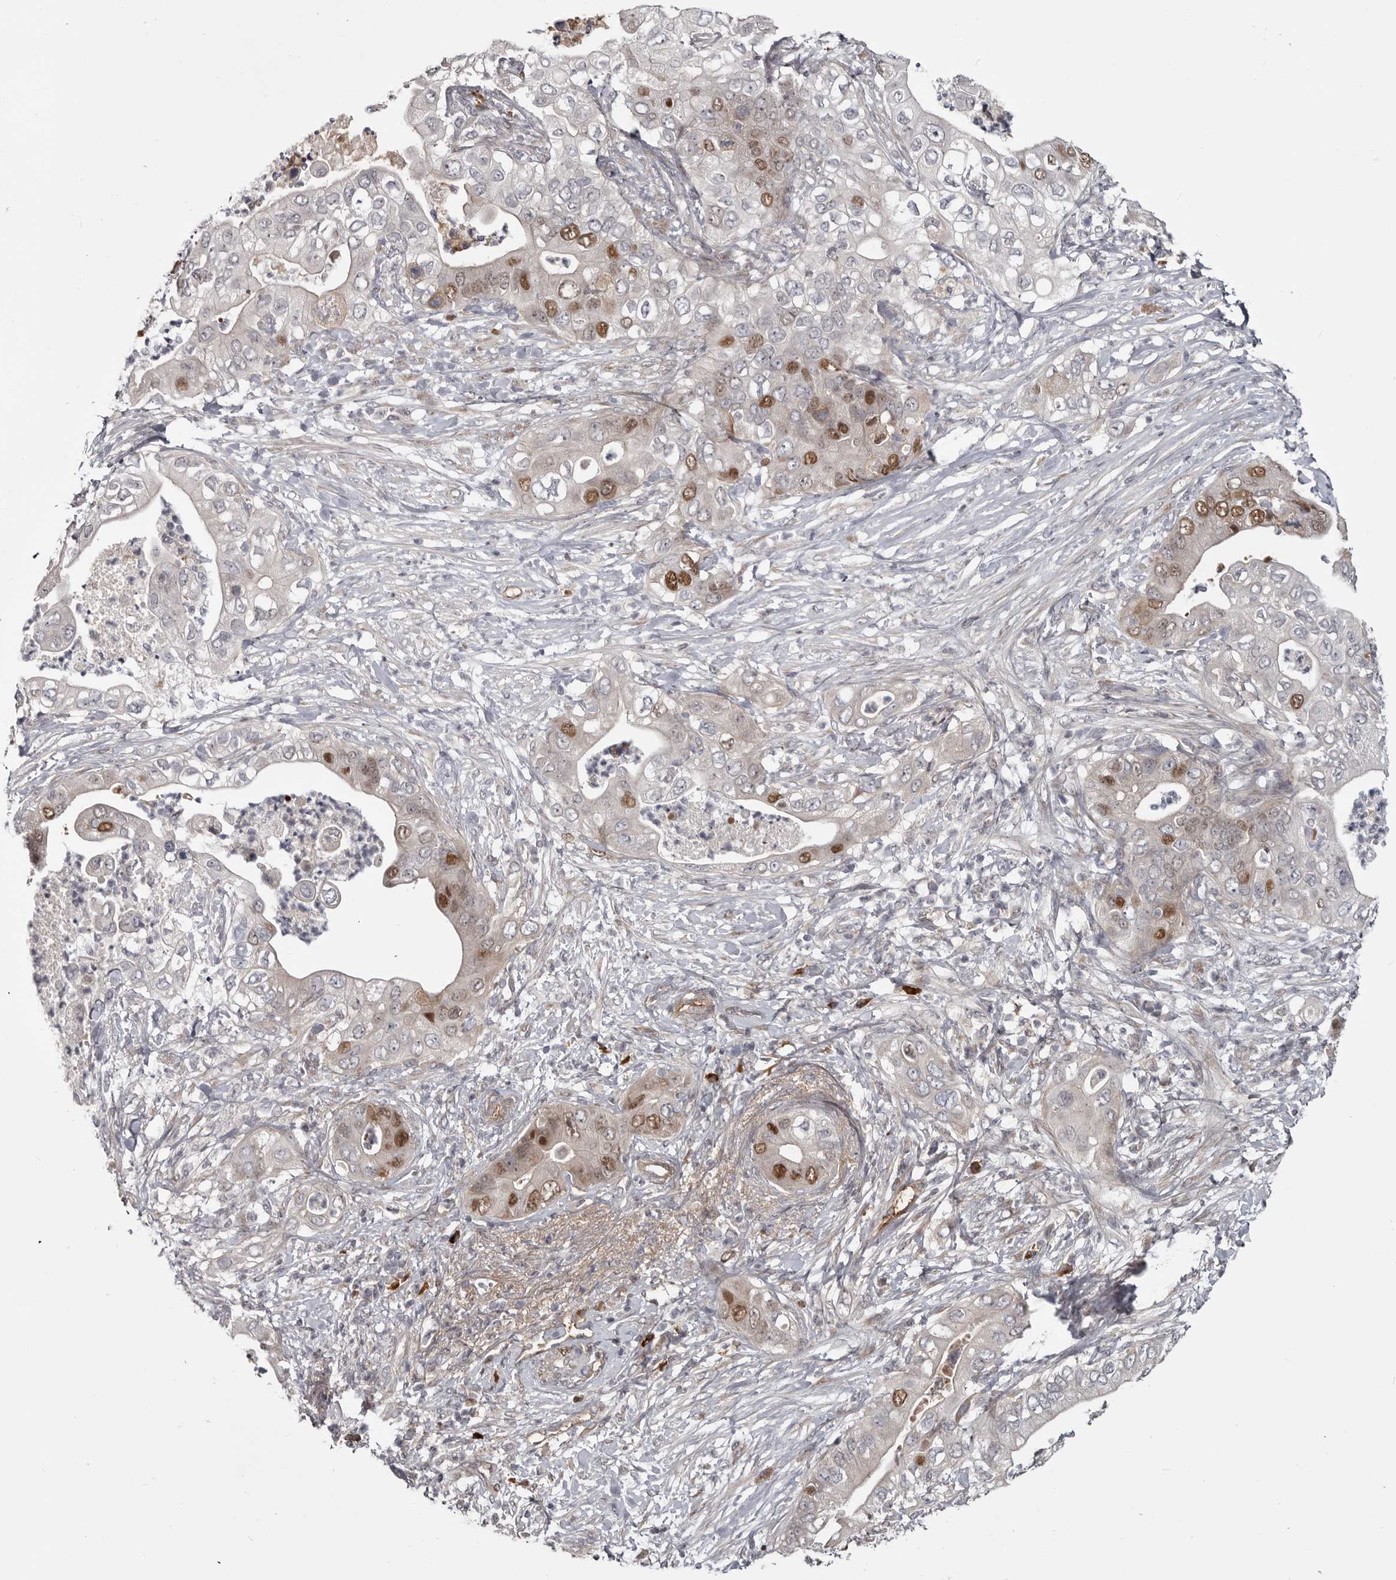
{"staining": {"intensity": "strong", "quantity": "<25%", "location": "nuclear"}, "tissue": "pancreatic cancer", "cell_type": "Tumor cells", "image_type": "cancer", "snomed": [{"axis": "morphology", "description": "Adenocarcinoma, NOS"}, {"axis": "topography", "description": "Pancreas"}], "caption": "Pancreatic cancer (adenocarcinoma) tissue shows strong nuclear expression in about <25% of tumor cells, visualized by immunohistochemistry.", "gene": "ZNF277", "patient": {"sex": "female", "age": 78}}